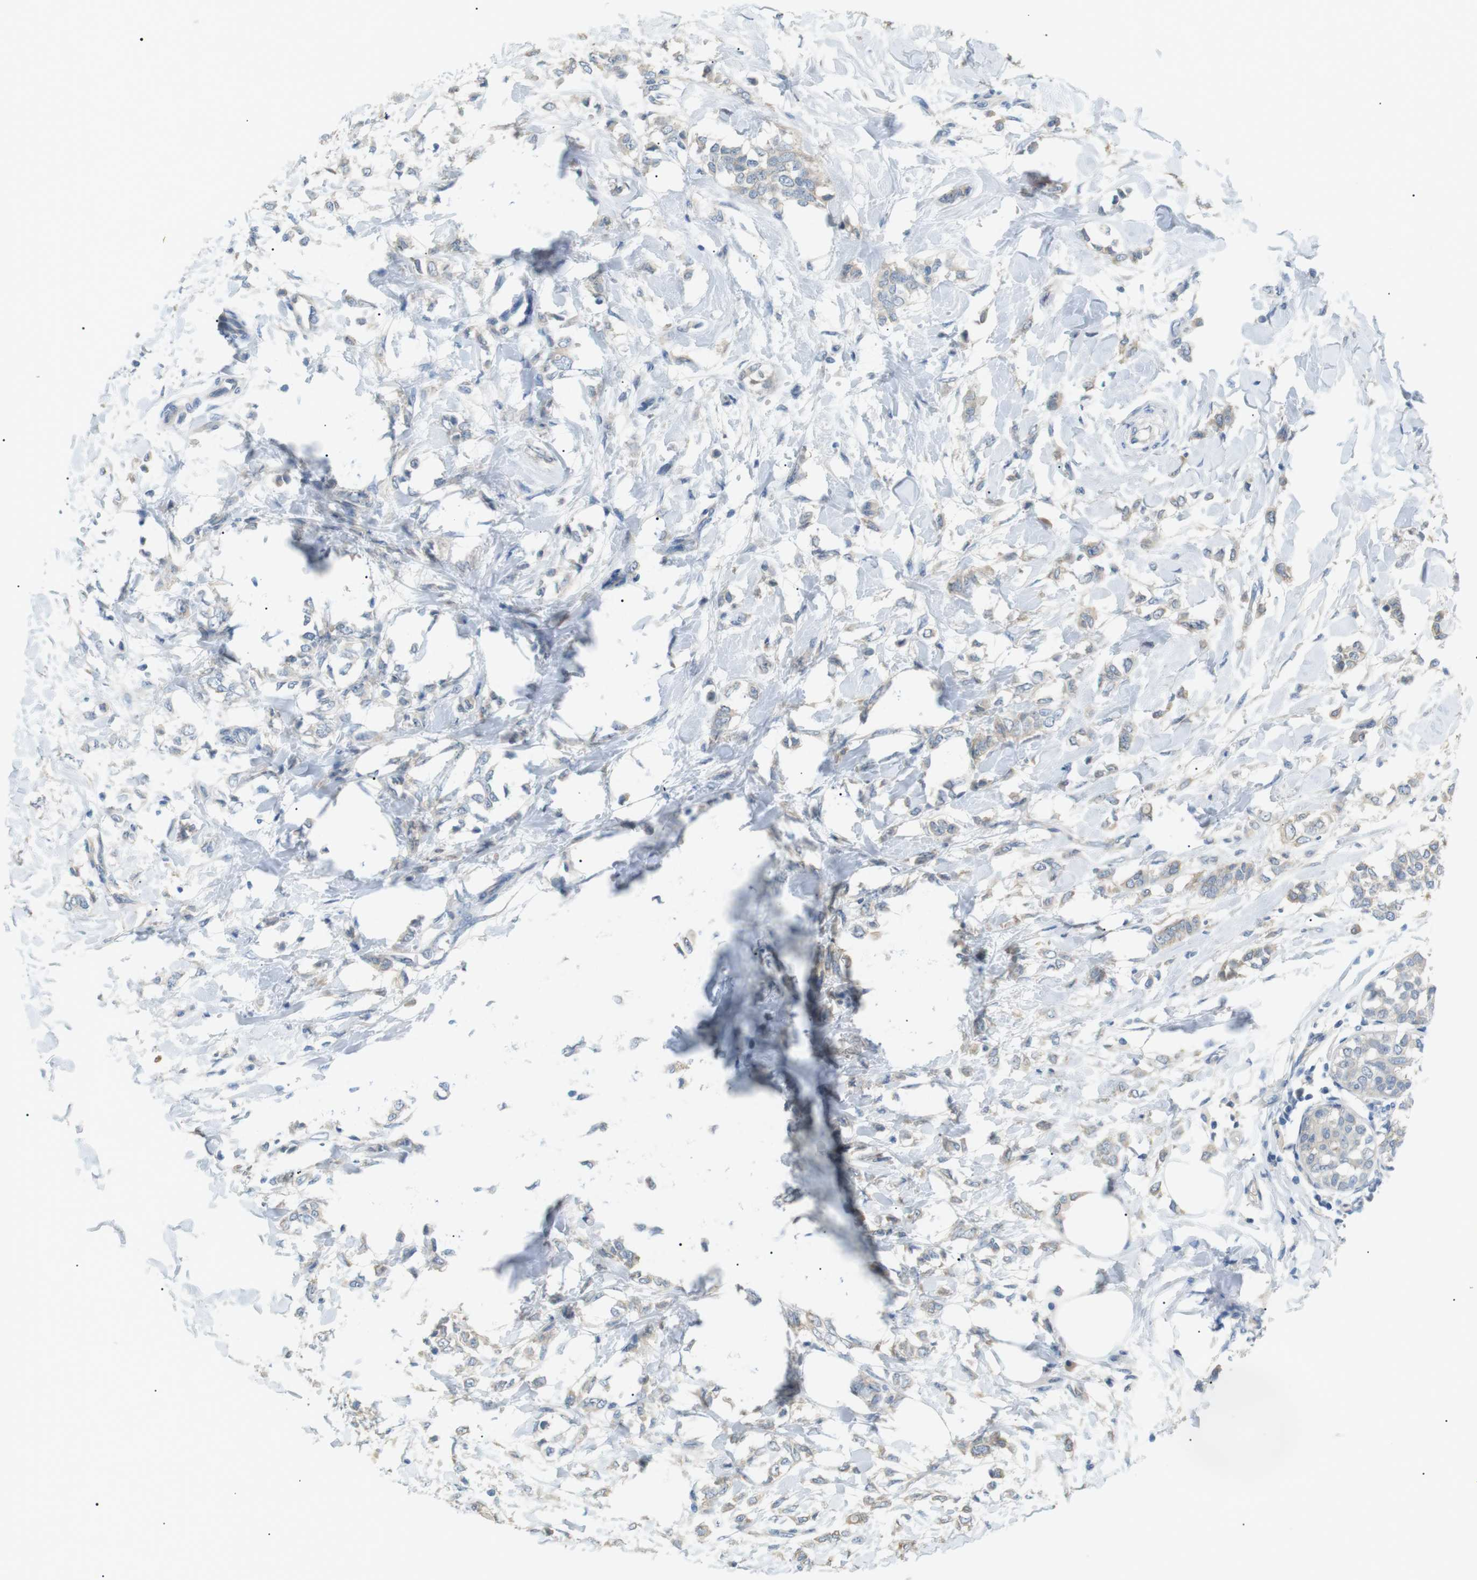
{"staining": {"intensity": "weak", "quantity": "<25%", "location": "cytoplasmic/membranous"}, "tissue": "breast cancer", "cell_type": "Tumor cells", "image_type": "cancer", "snomed": [{"axis": "morphology", "description": "Lobular carcinoma, in situ"}, {"axis": "morphology", "description": "Lobular carcinoma"}, {"axis": "topography", "description": "Breast"}], "caption": "Image shows no protein expression in tumor cells of breast cancer (lobular carcinoma in situ) tissue.", "gene": "CDH26", "patient": {"sex": "female", "age": 41}}